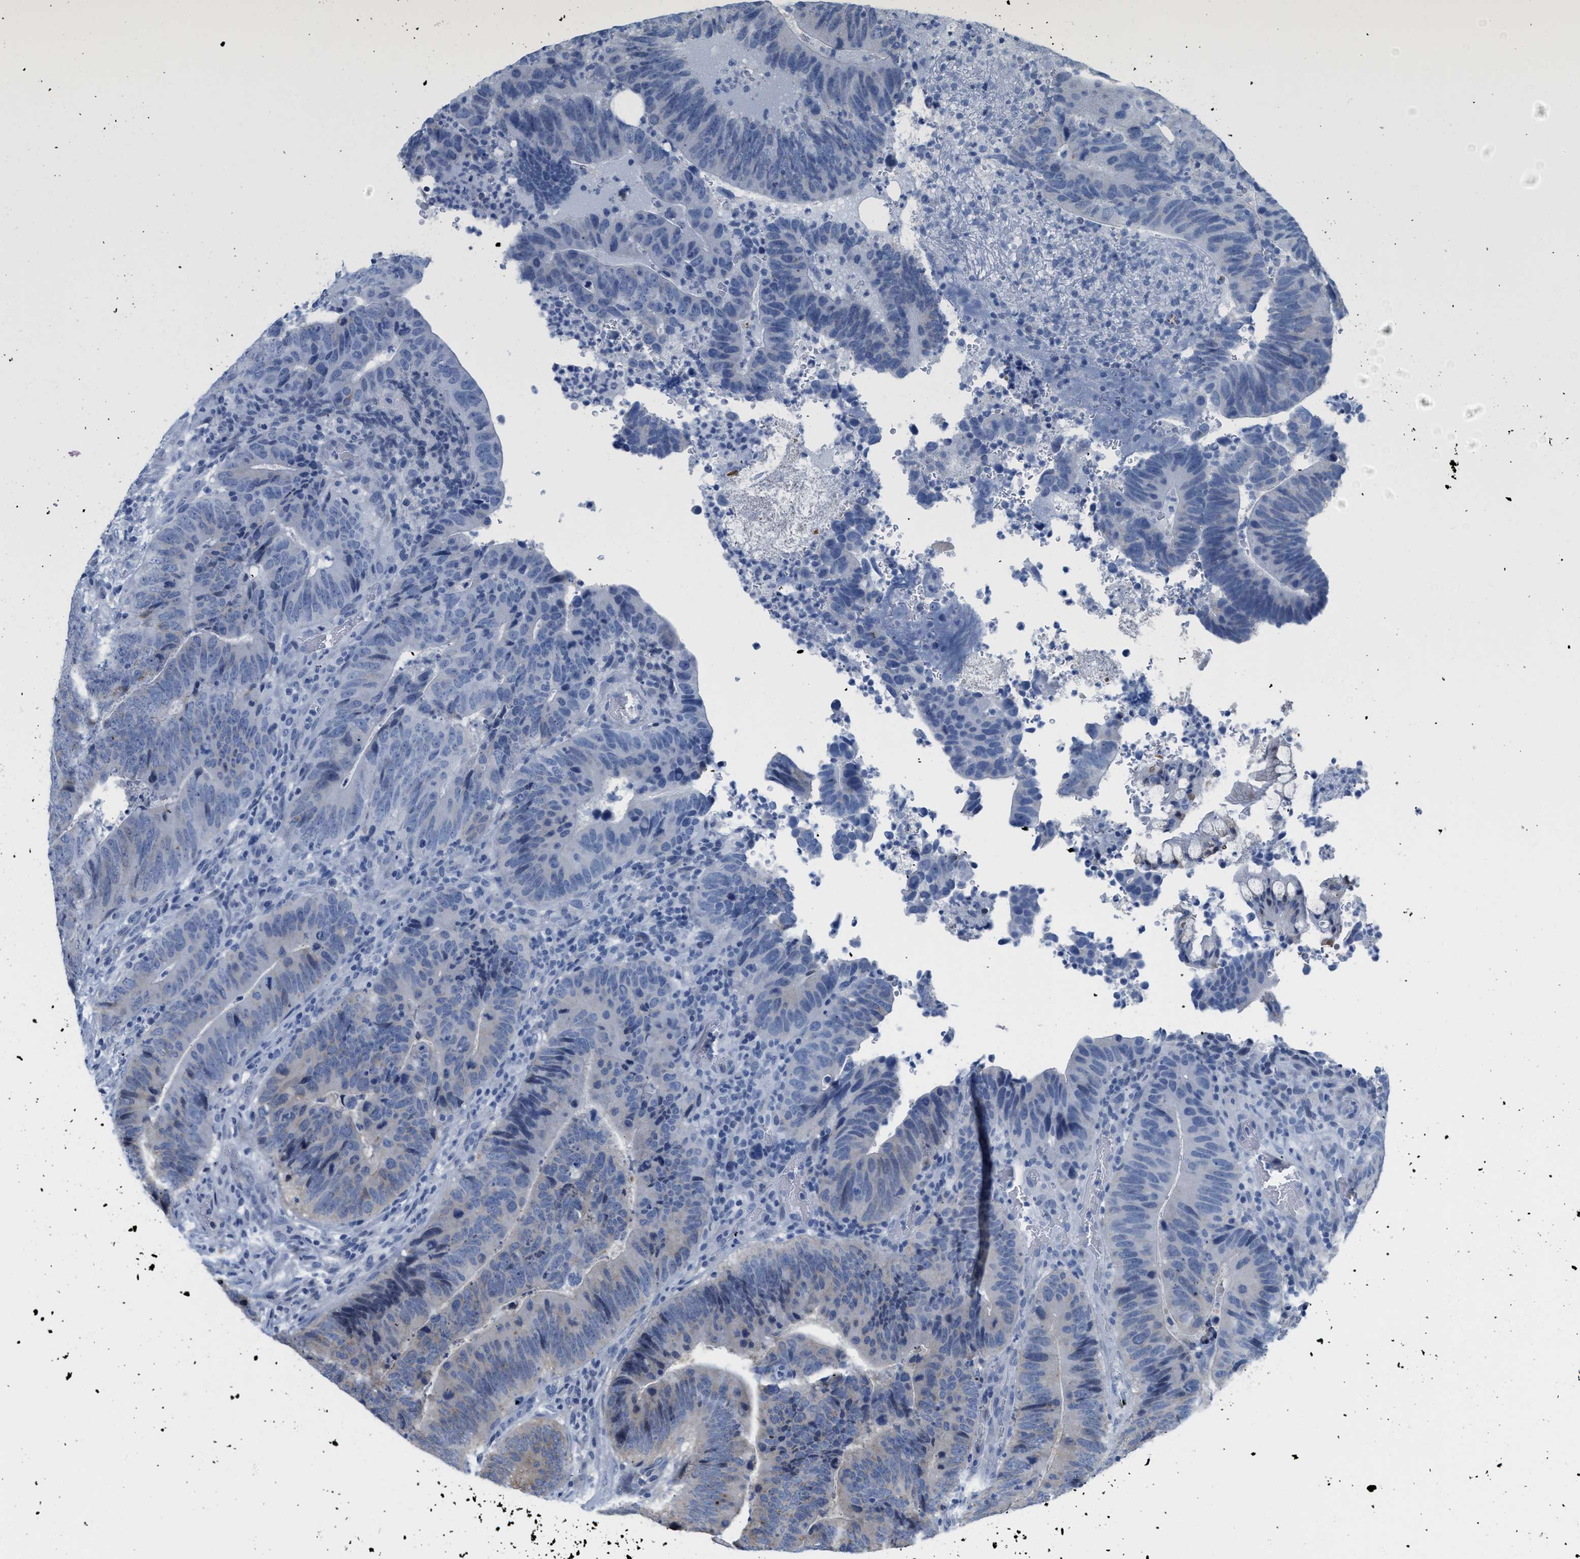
{"staining": {"intensity": "weak", "quantity": "<25%", "location": "cytoplasmic/membranous"}, "tissue": "colorectal cancer", "cell_type": "Tumor cells", "image_type": "cancer", "snomed": [{"axis": "morphology", "description": "Adenocarcinoma, NOS"}, {"axis": "topography", "description": "Colon"}], "caption": "An IHC photomicrograph of colorectal cancer is shown. There is no staining in tumor cells of colorectal cancer. (DAB (3,3'-diaminobenzidine) IHC, high magnification).", "gene": "CRYM", "patient": {"sex": "male", "age": 56}}